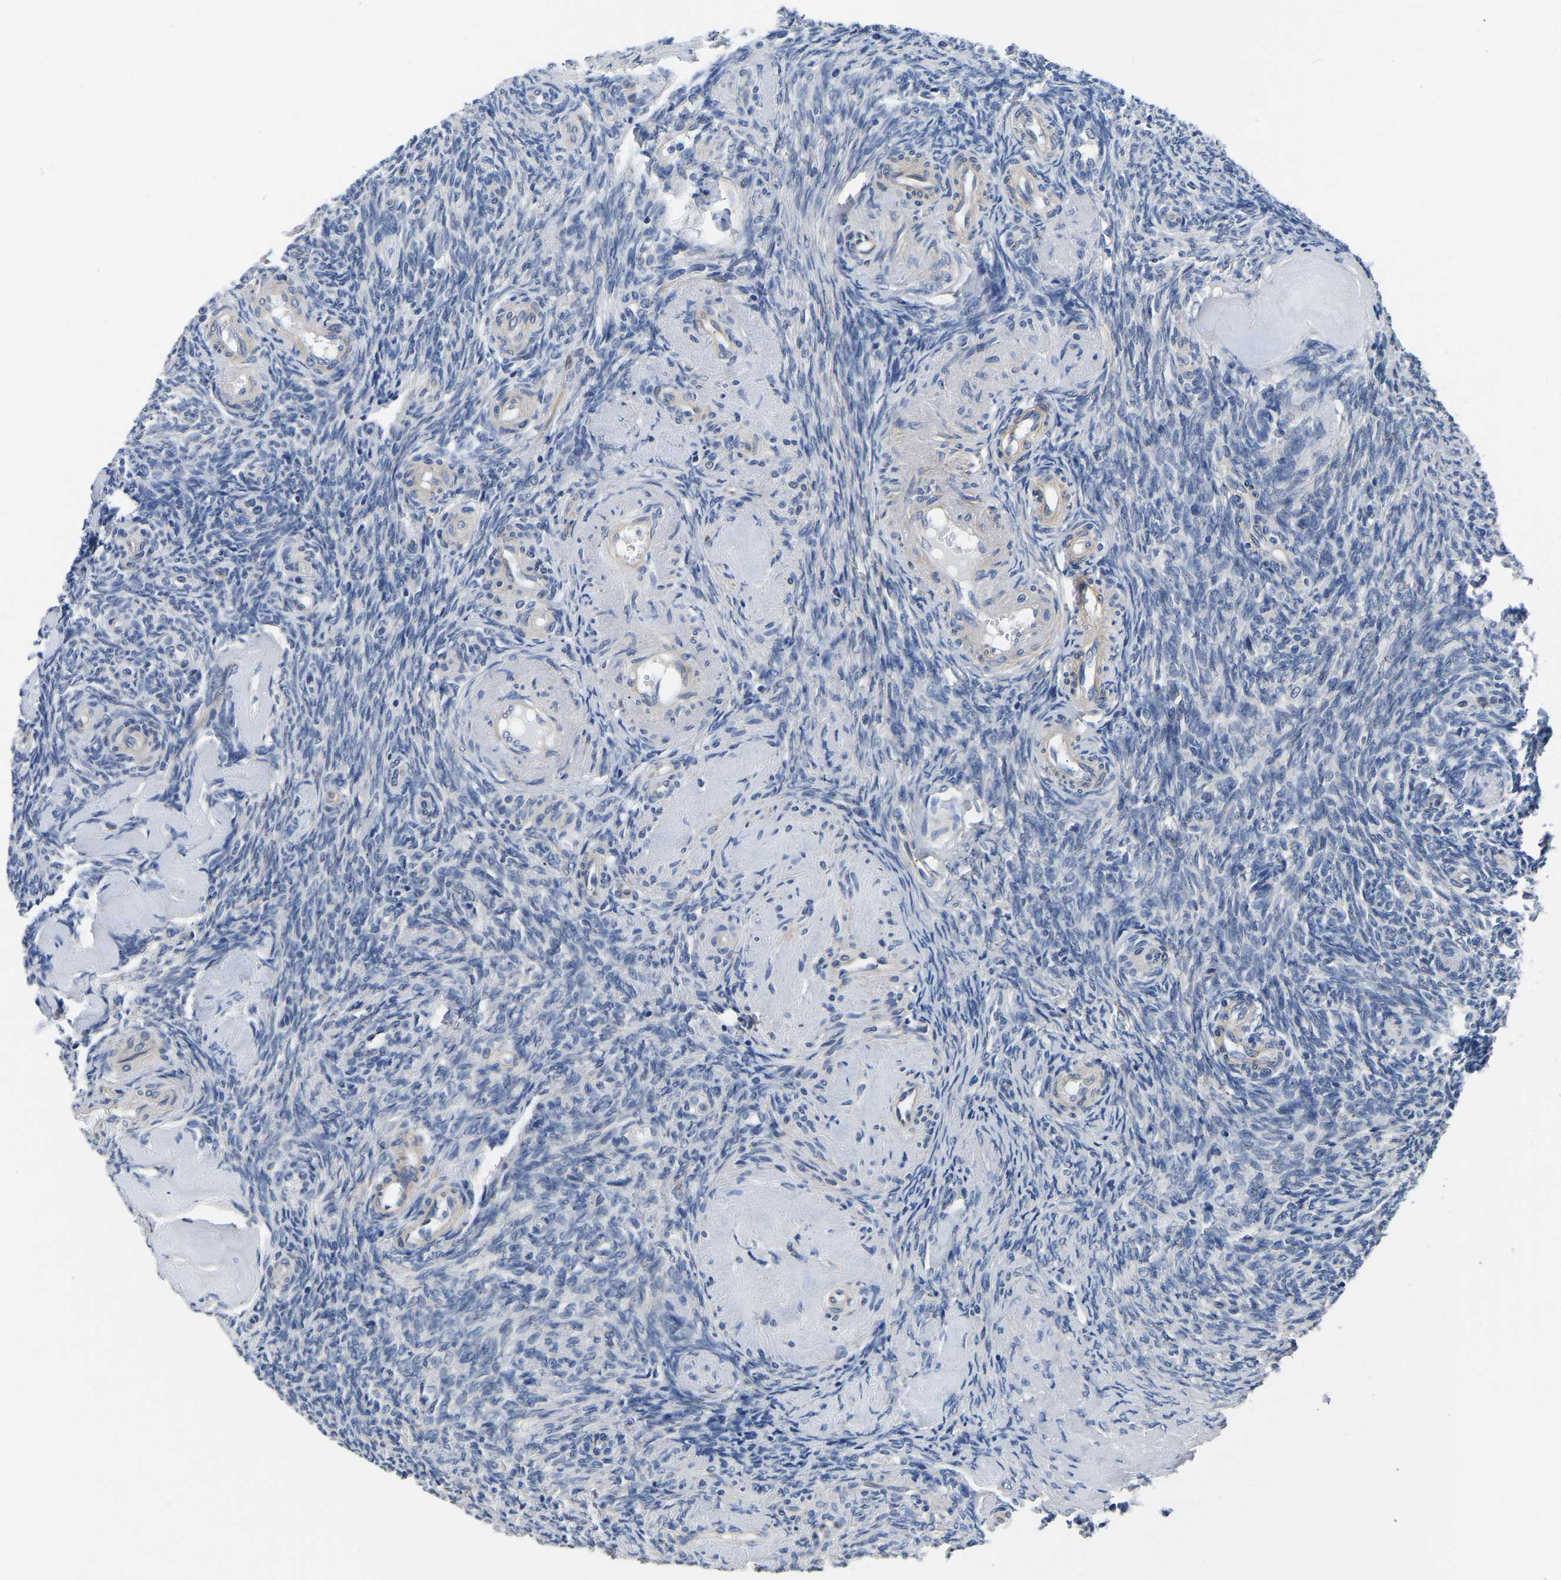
{"staining": {"intensity": "negative", "quantity": "none", "location": "none"}, "tissue": "ovary", "cell_type": "Ovarian stroma cells", "image_type": "normal", "snomed": [{"axis": "morphology", "description": "Normal tissue, NOS"}, {"axis": "topography", "description": "Ovary"}], "caption": "Immunohistochemistry of benign ovary exhibits no staining in ovarian stroma cells.", "gene": "PDLIM7", "patient": {"sex": "female", "age": 41}}